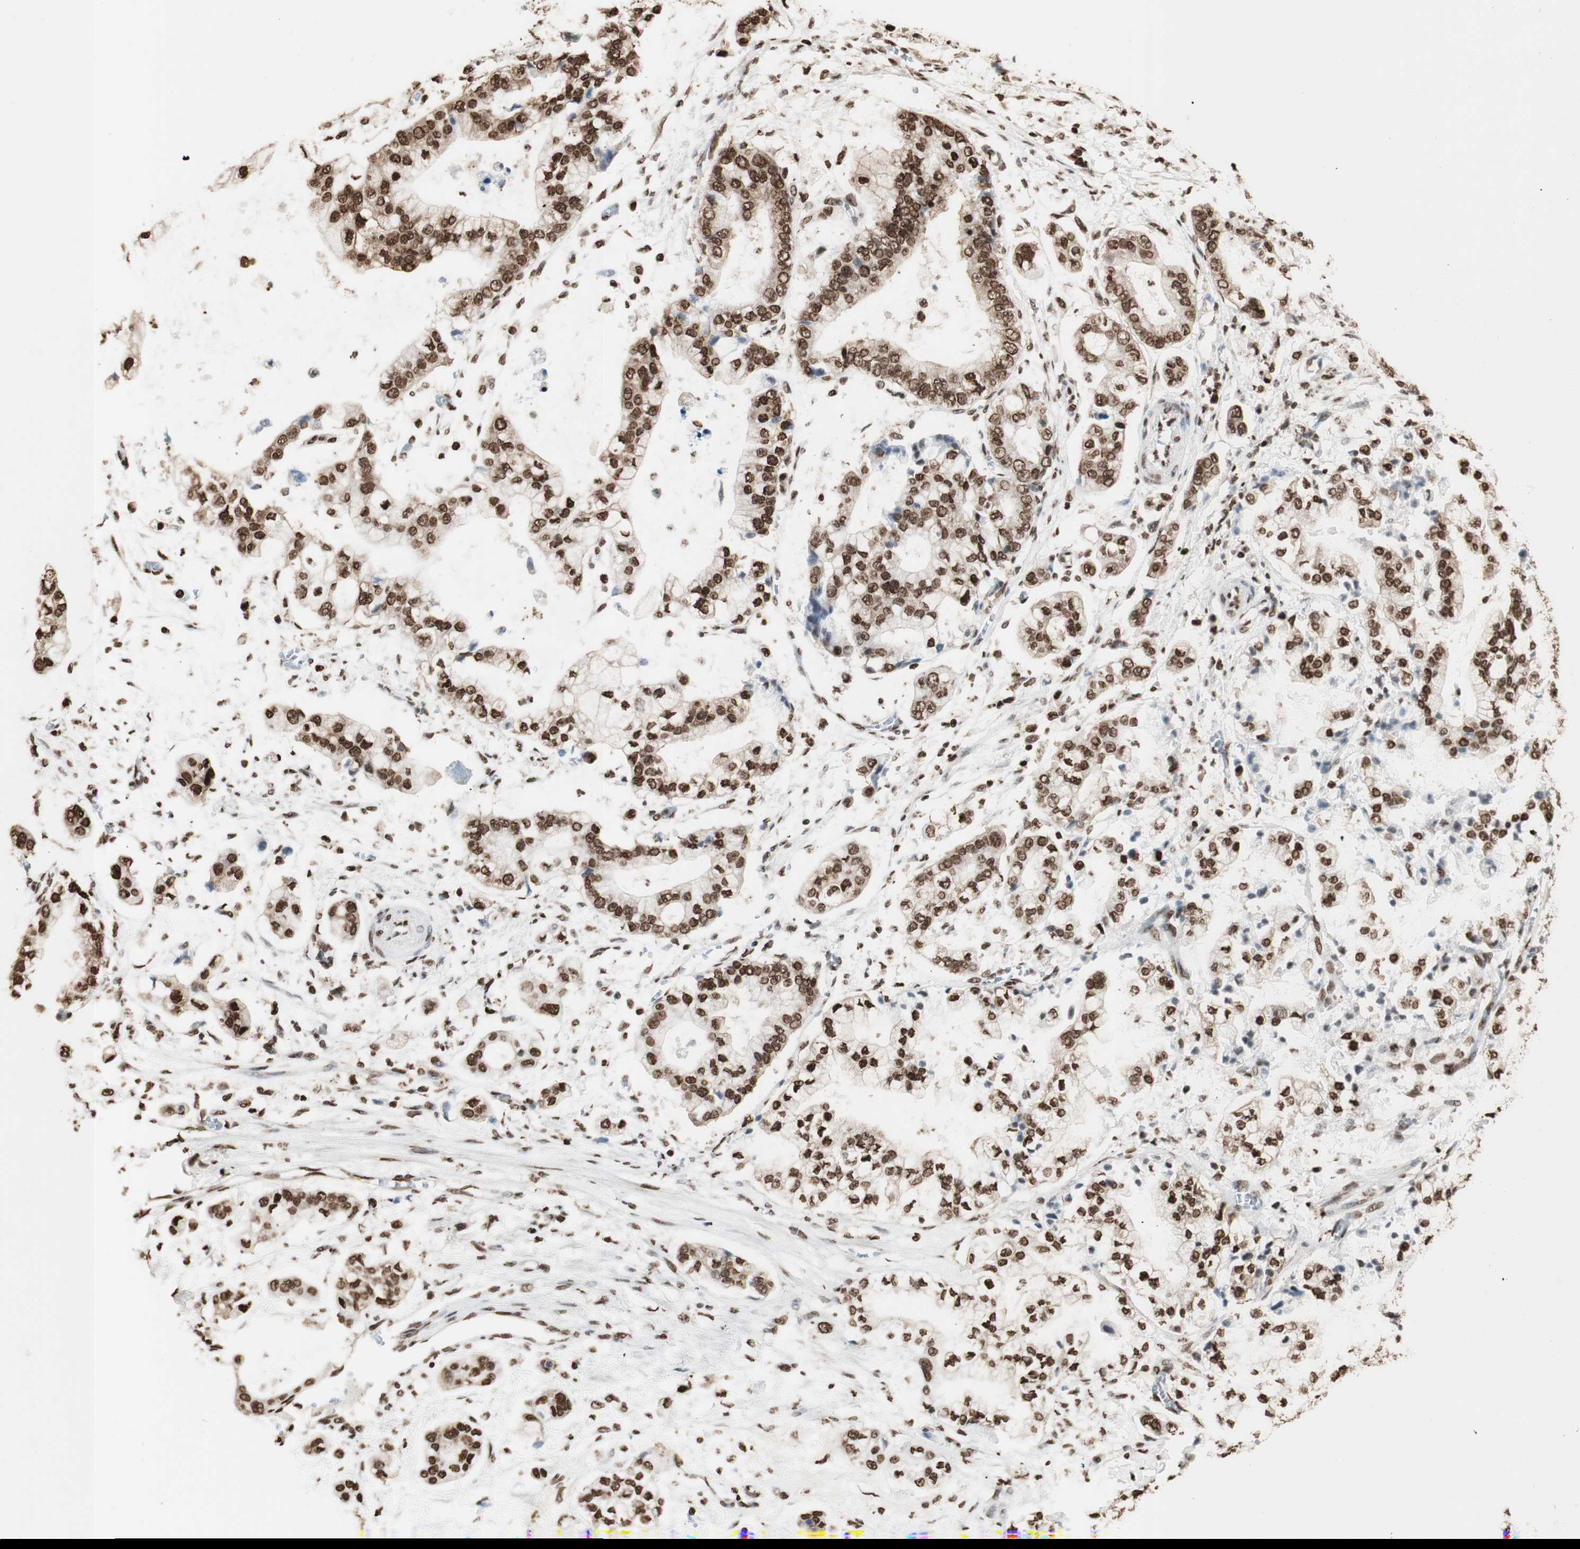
{"staining": {"intensity": "strong", "quantity": ">75%", "location": "nuclear"}, "tissue": "stomach cancer", "cell_type": "Tumor cells", "image_type": "cancer", "snomed": [{"axis": "morphology", "description": "Adenocarcinoma, NOS"}, {"axis": "topography", "description": "Stomach"}], "caption": "A histopathology image of stomach adenocarcinoma stained for a protein demonstrates strong nuclear brown staining in tumor cells. (Brightfield microscopy of DAB IHC at high magnification).", "gene": "HNRNPA2B1", "patient": {"sex": "male", "age": 76}}